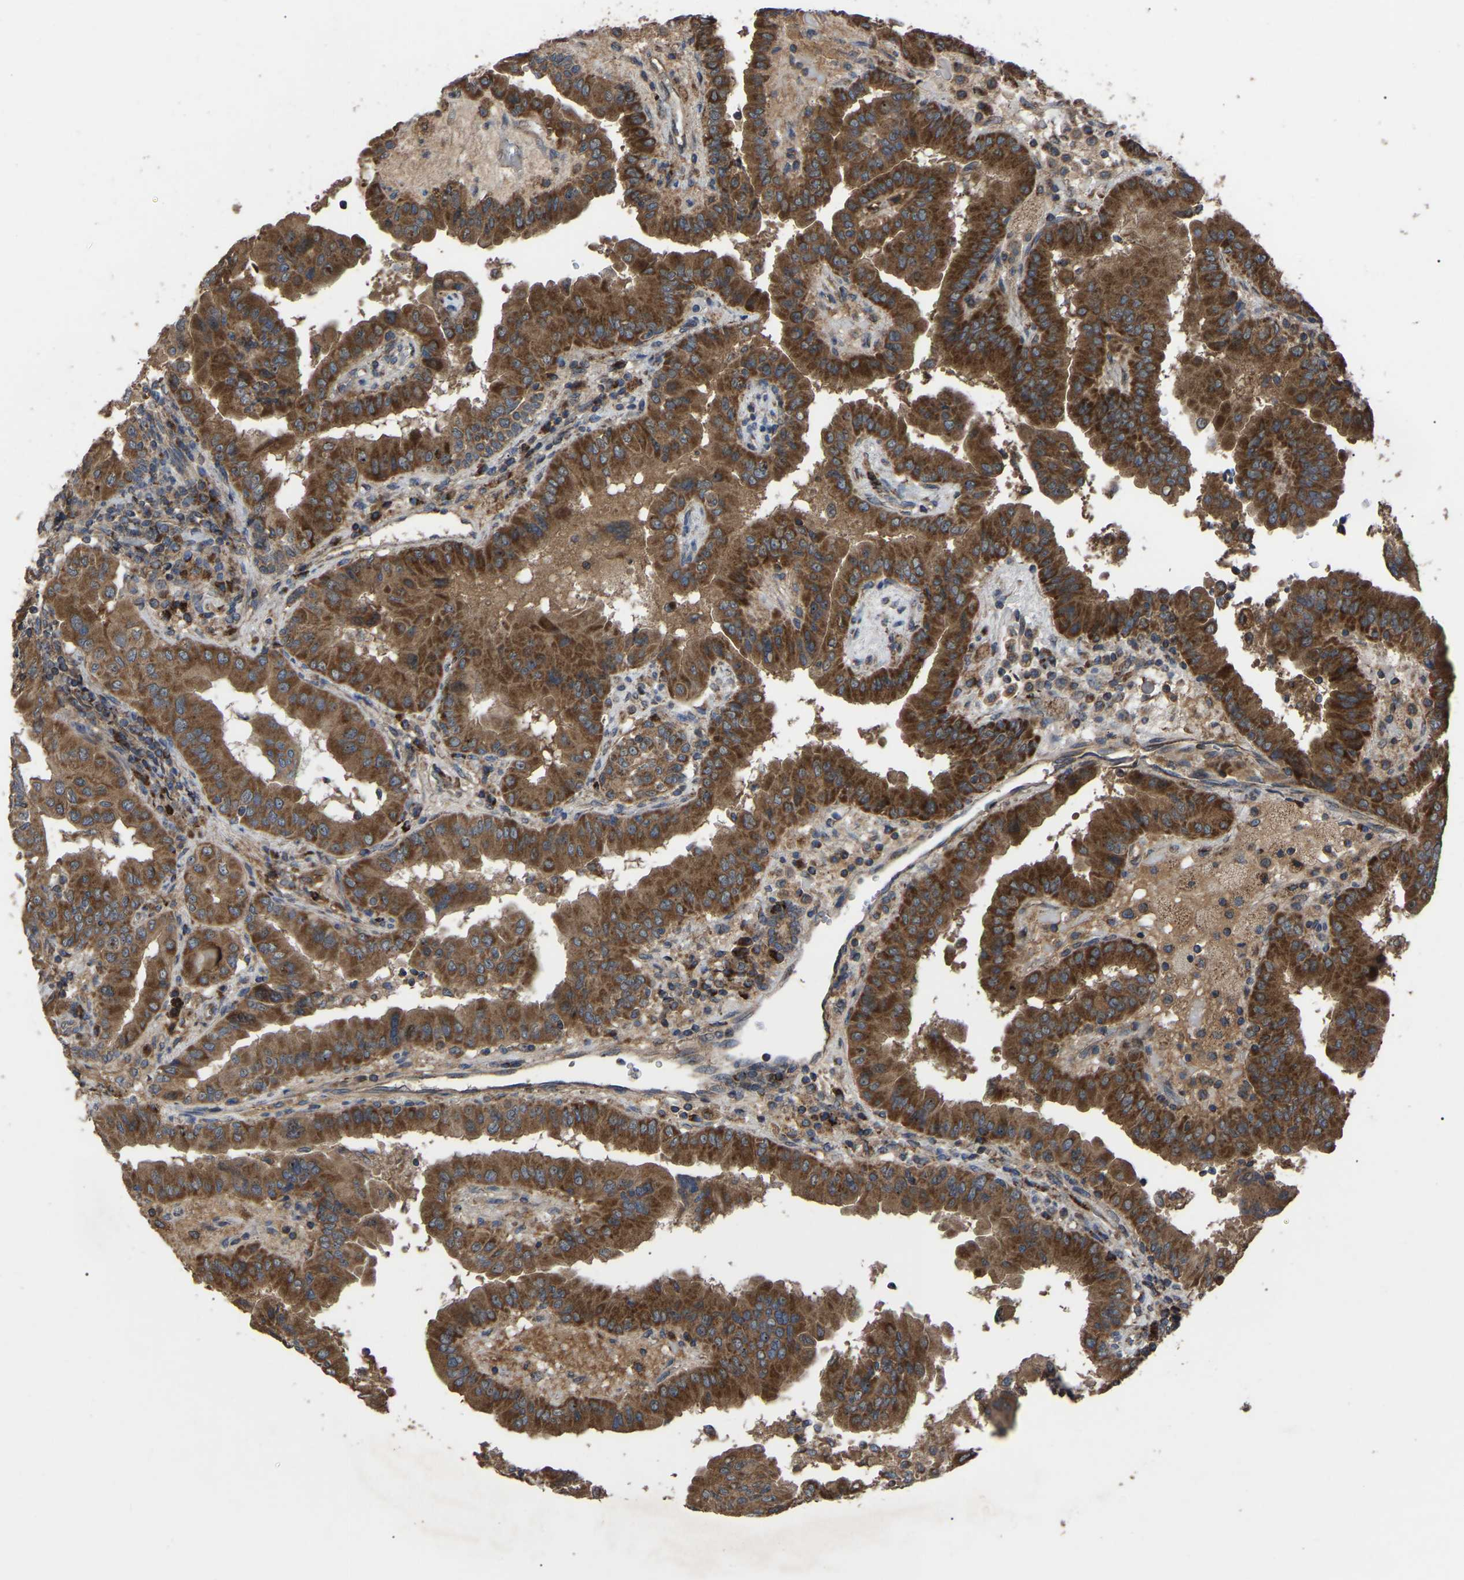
{"staining": {"intensity": "strong", "quantity": ">75%", "location": "cytoplasmic/membranous"}, "tissue": "thyroid cancer", "cell_type": "Tumor cells", "image_type": "cancer", "snomed": [{"axis": "morphology", "description": "Papillary adenocarcinoma, NOS"}, {"axis": "topography", "description": "Thyroid gland"}], "caption": "DAB (3,3'-diaminobenzidine) immunohistochemical staining of papillary adenocarcinoma (thyroid) reveals strong cytoplasmic/membranous protein positivity in approximately >75% of tumor cells. (DAB IHC with brightfield microscopy, high magnification).", "gene": "GCC1", "patient": {"sex": "male", "age": 33}}